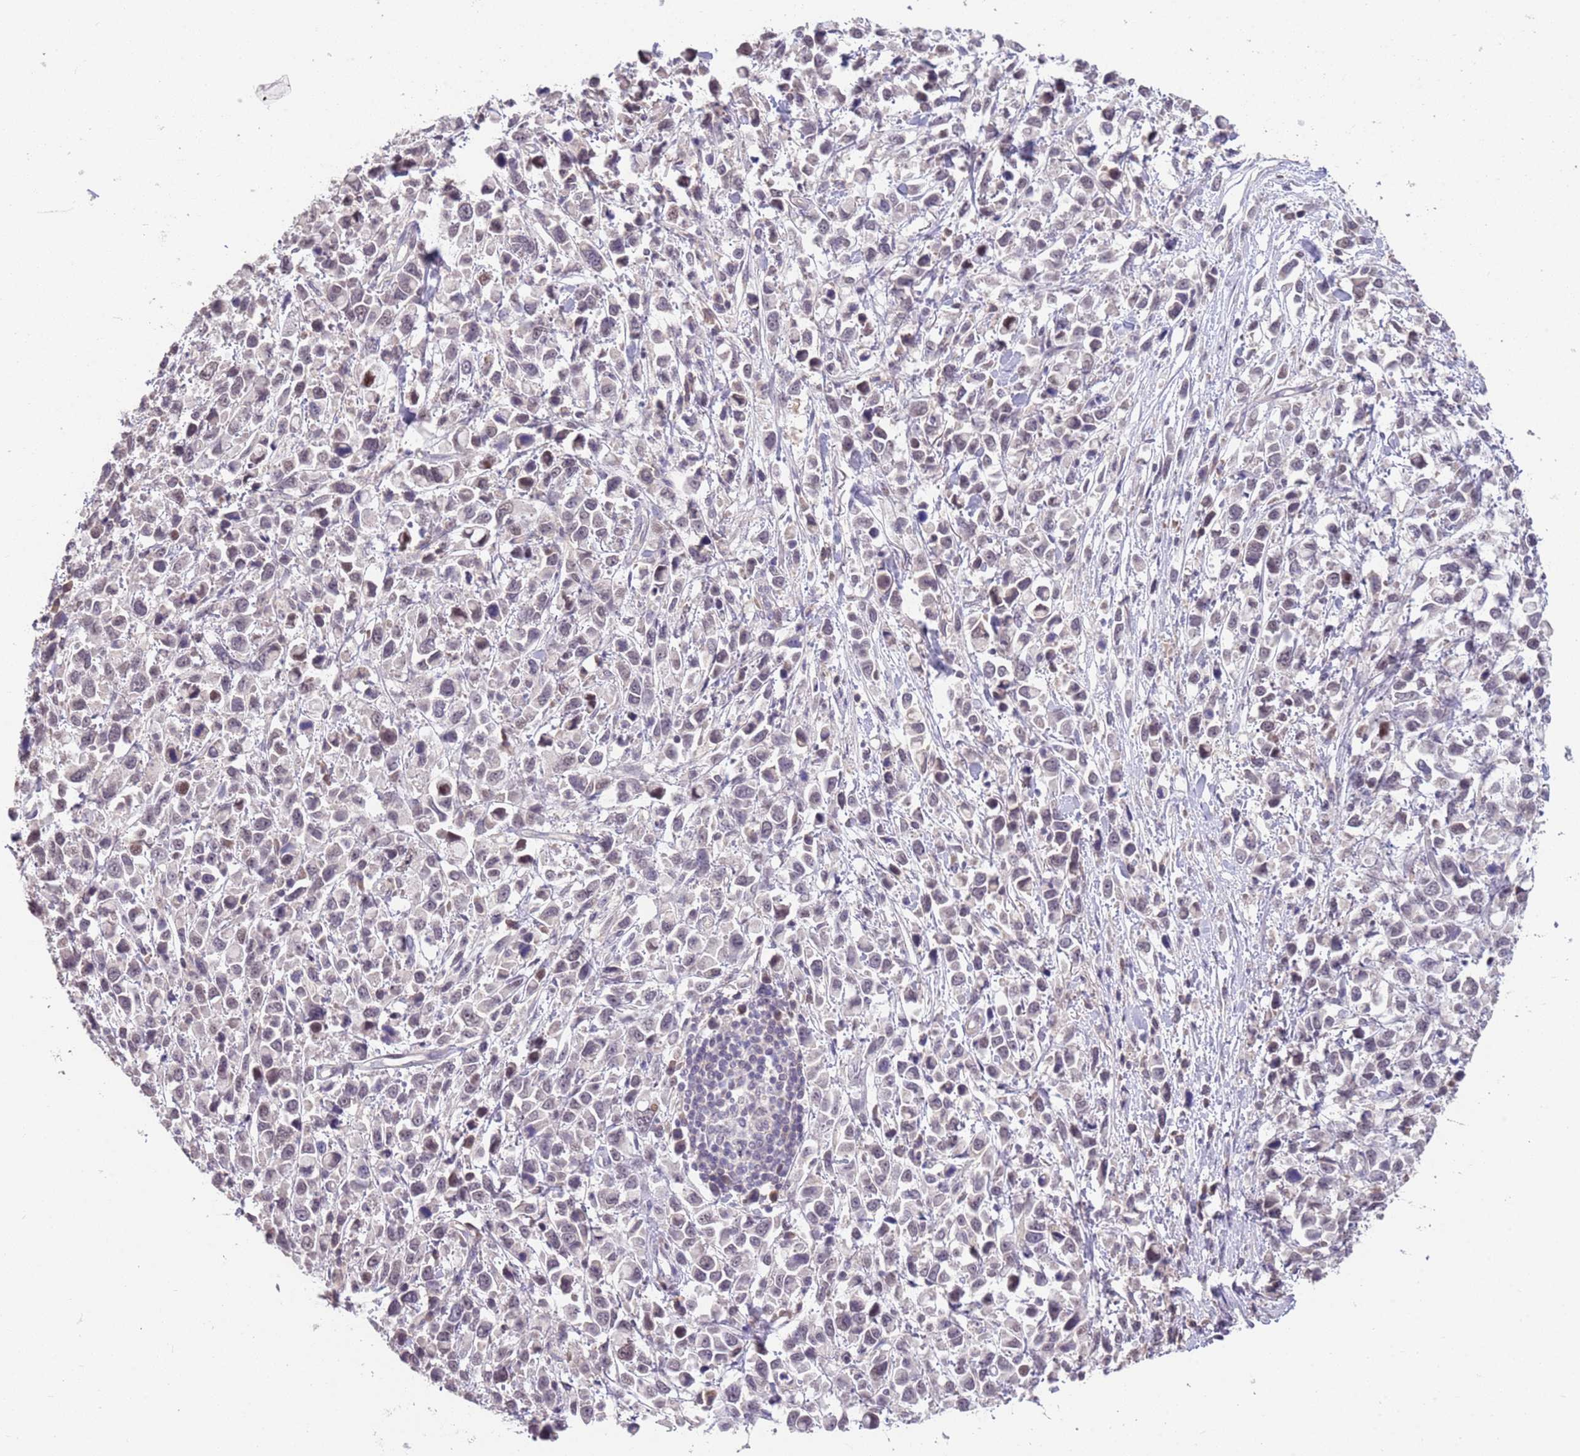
{"staining": {"intensity": "weak", "quantity": "<25%", "location": "cytoplasmic/membranous"}, "tissue": "stomach cancer", "cell_type": "Tumor cells", "image_type": "cancer", "snomed": [{"axis": "morphology", "description": "Adenocarcinoma, NOS"}, {"axis": "topography", "description": "Stomach"}], "caption": "This is an immunohistochemistry (IHC) image of stomach adenocarcinoma. There is no expression in tumor cells.", "gene": "MEI1", "patient": {"sex": "female", "age": 81}}